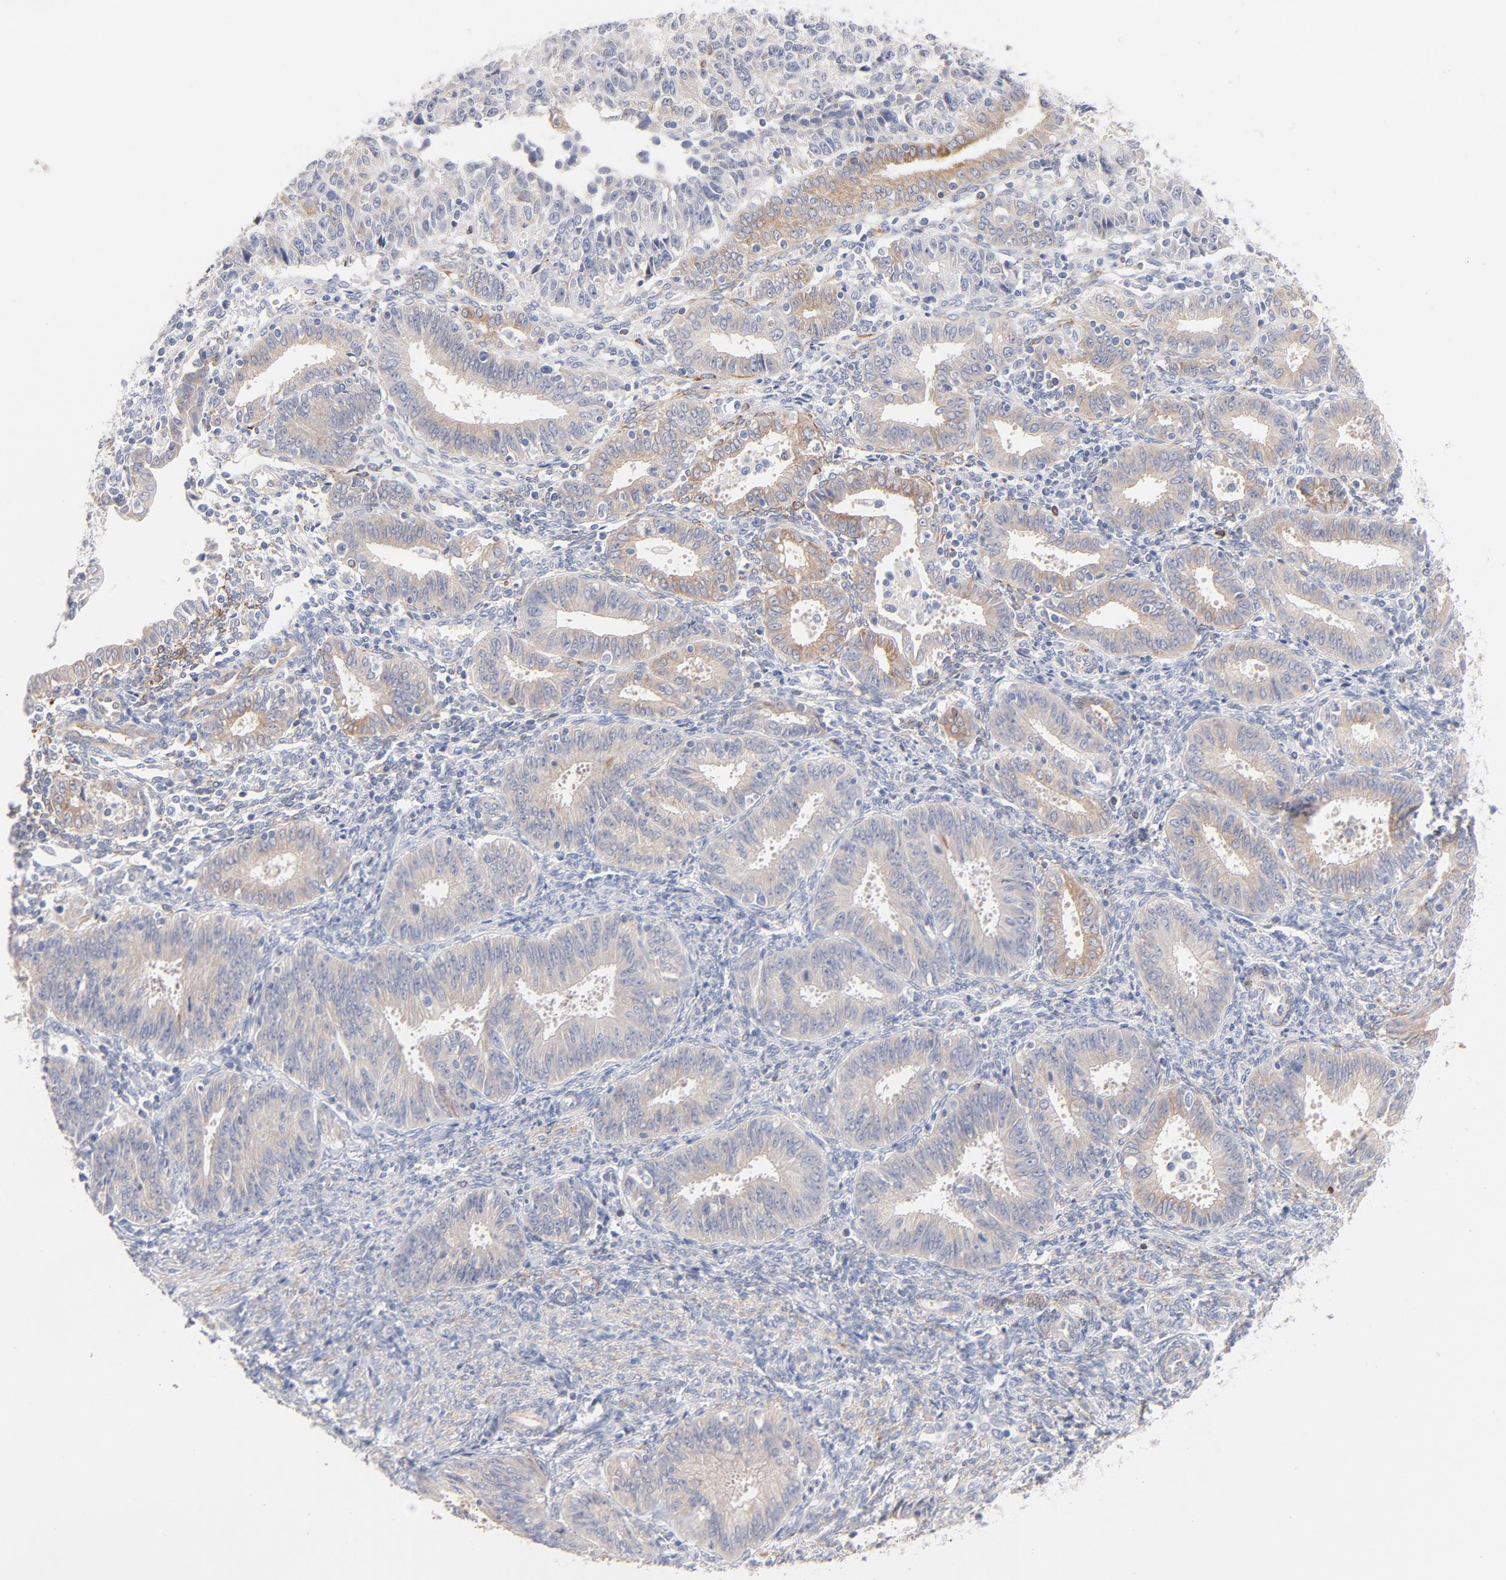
{"staining": {"intensity": "weak", "quantity": "25%-75%", "location": "cytoplasmic/membranous"}, "tissue": "endometrial cancer", "cell_type": "Tumor cells", "image_type": "cancer", "snomed": [{"axis": "morphology", "description": "Adenocarcinoma, NOS"}, {"axis": "topography", "description": "Endometrium"}], "caption": "IHC (DAB (3,3'-diaminobenzidine)) staining of endometrial cancer (adenocarcinoma) demonstrates weak cytoplasmic/membranous protein positivity in approximately 25%-75% of tumor cells.", "gene": "MID1", "patient": {"sex": "female", "age": 42}}